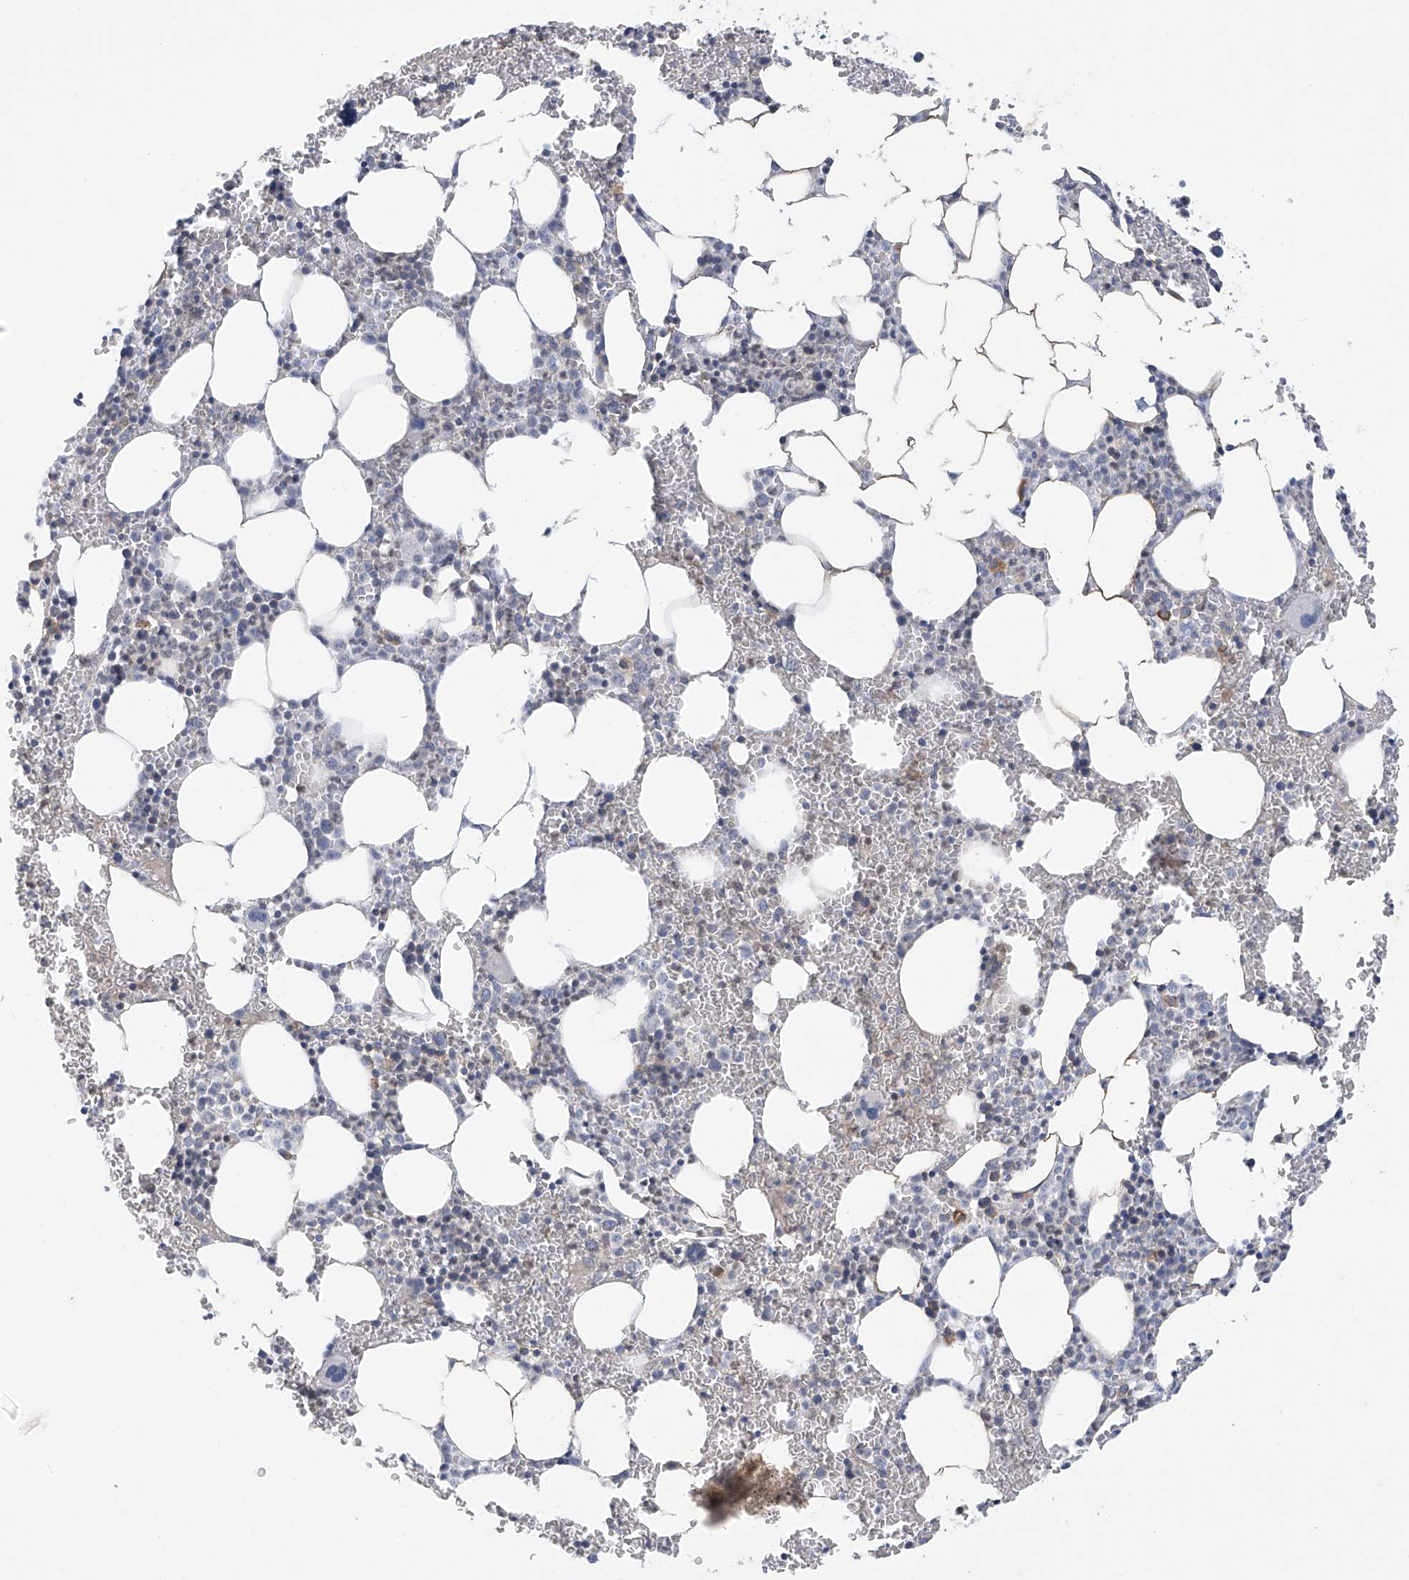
{"staining": {"intensity": "moderate", "quantity": "<25%", "location": "cytoplasmic/membranous"}, "tissue": "bone marrow", "cell_type": "Hematopoietic cells", "image_type": "normal", "snomed": [{"axis": "morphology", "description": "Normal tissue, NOS"}, {"axis": "topography", "description": "Bone marrow"}], "caption": "Brown immunohistochemical staining in benign bone marrow reveals moderate cytoplasmic/membranous positivity in approximately <25% of hematopoietic cells.", "gene": "SLCO4A1", "patient": {"sex": "female", "age": 78}}